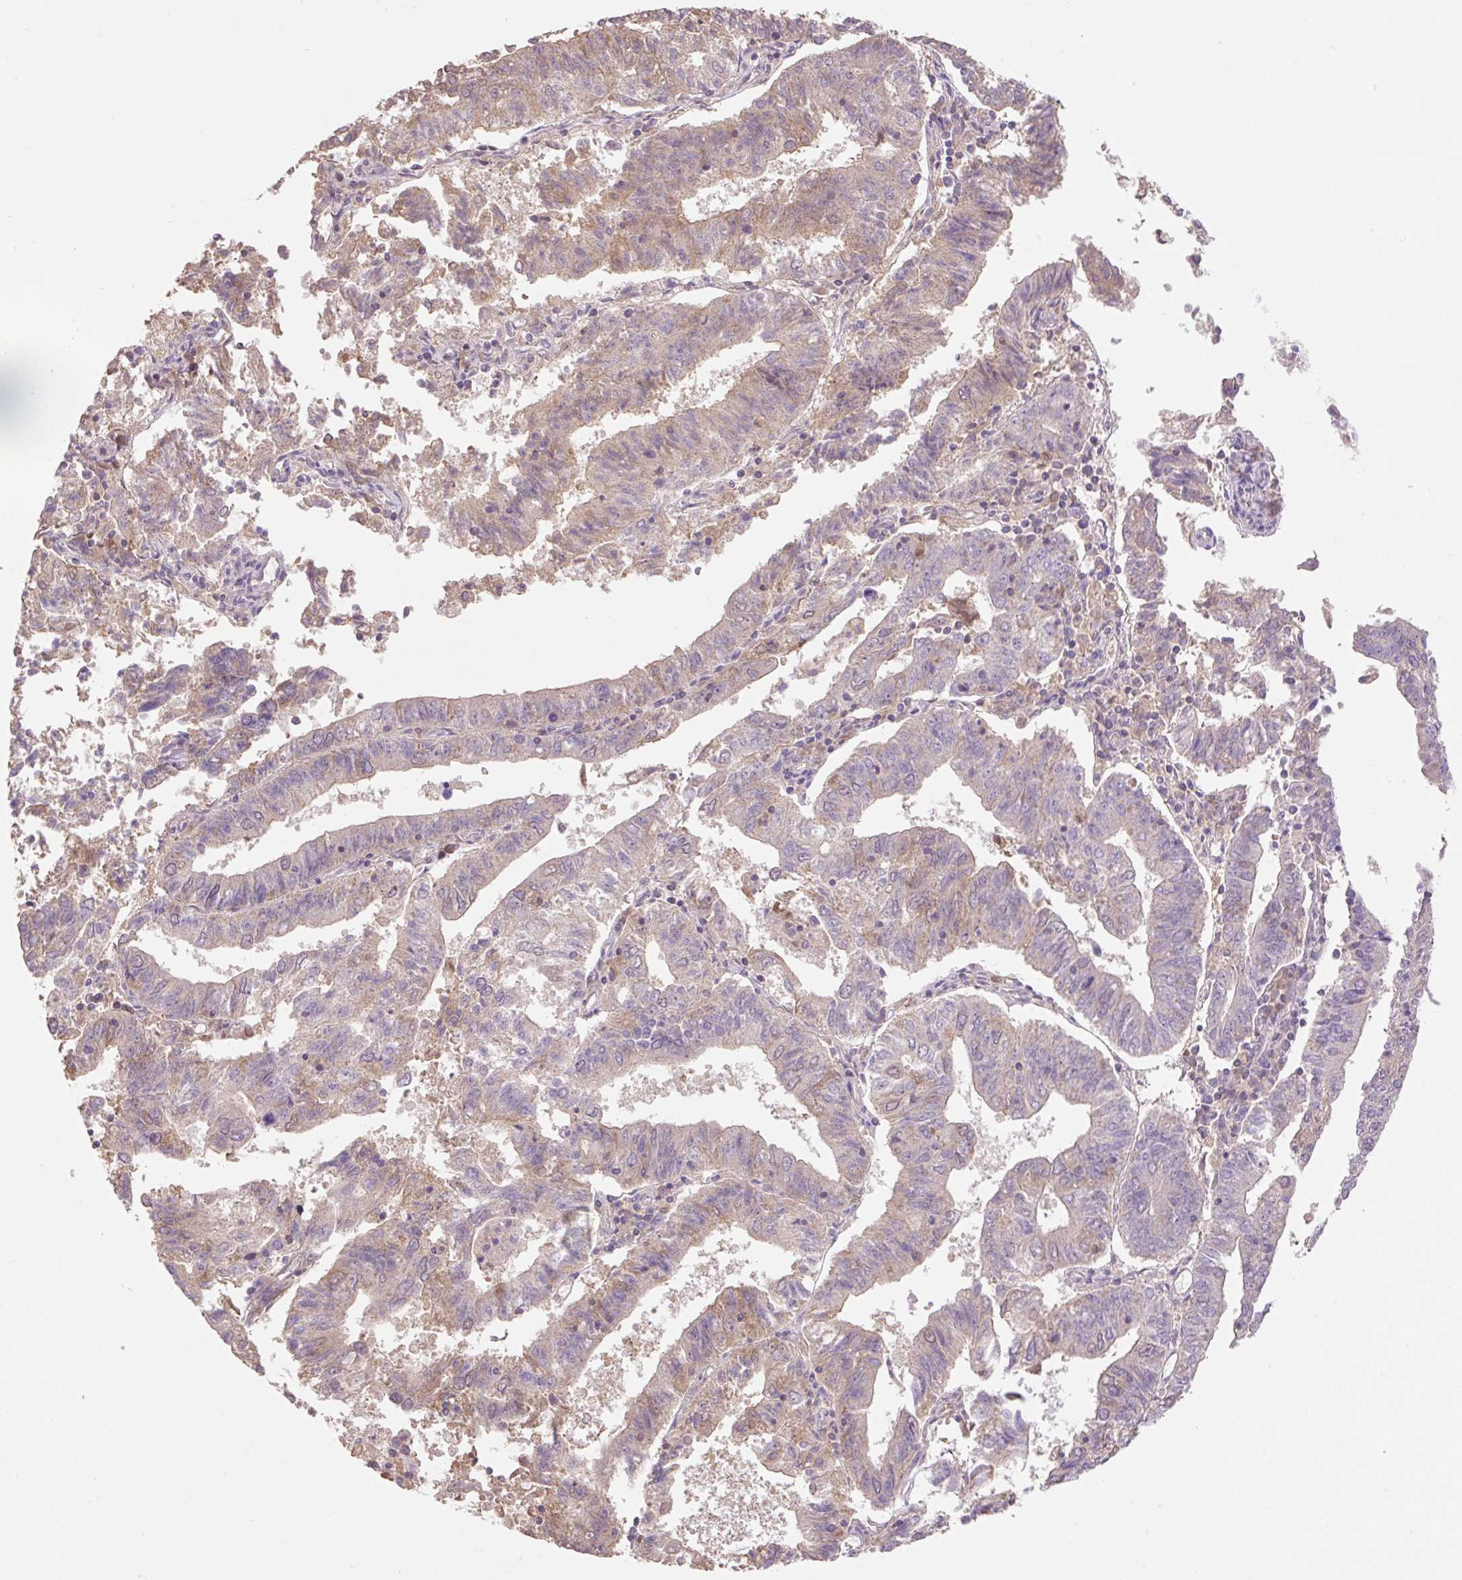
{"staining": {"intensity": "weak", "quantity": ">75%", "location": "cytoplasmic/membranous"}, "tissue": "endometrial cancer", "cell_type": "Tumor cells", "image_type": "cancer", "snomed": [{"axis": "morphology", "description": "Adenocarcinoma, NOS"}, {"axis": "topography", "description": "Endometrium"}], "caption": "Human endometrial cancer stained with a protein marker shows weak staining in tumor cells.", "gene": "COX8A", "patient": {"sex": "female", "age": 82}}